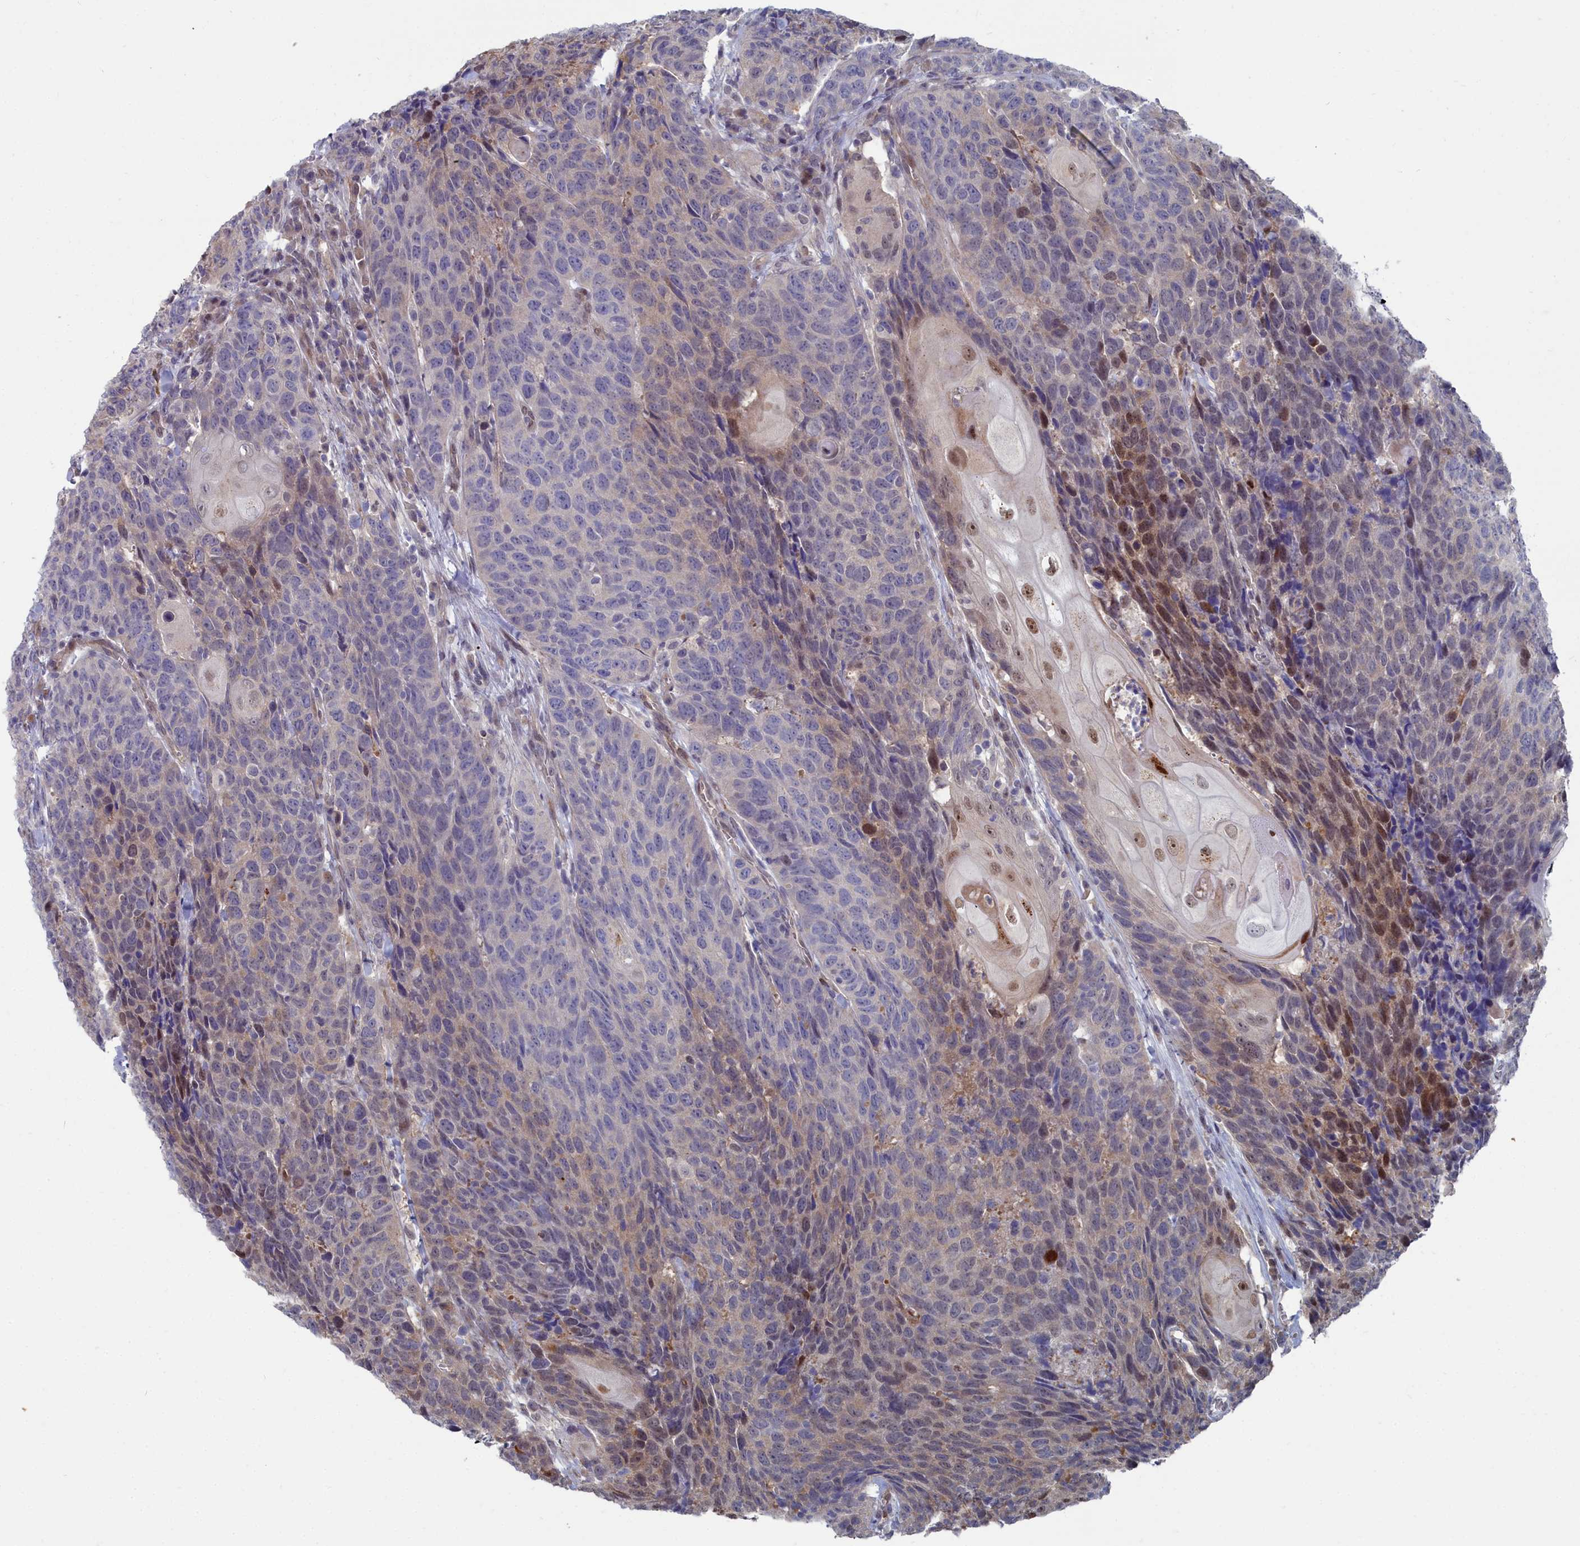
{"staining": {"intensity": "moderate", "quantity": "<25%", "location": "nuclear"}, "tissue": "head and neck cancer", "cell_type": "Tumor cells", "image_type": "cancer", "snomed": [{"axis": "morphology", "description": "Squamous cell carcinoma, NOS"}, {"axis": "topography", "description": "Head-Neck"}], "caption": "Protein analysis of head and neck cancer tissue displays moderate nuclear expression in approximately <25% of tumor cells. The protein is stained brown, and the nuclei are stained in blue (DAB IHC with brightfield microscopy, high magnification).", "gene": "RPS27A", "patient": {"sex": "male", "age": 66}}